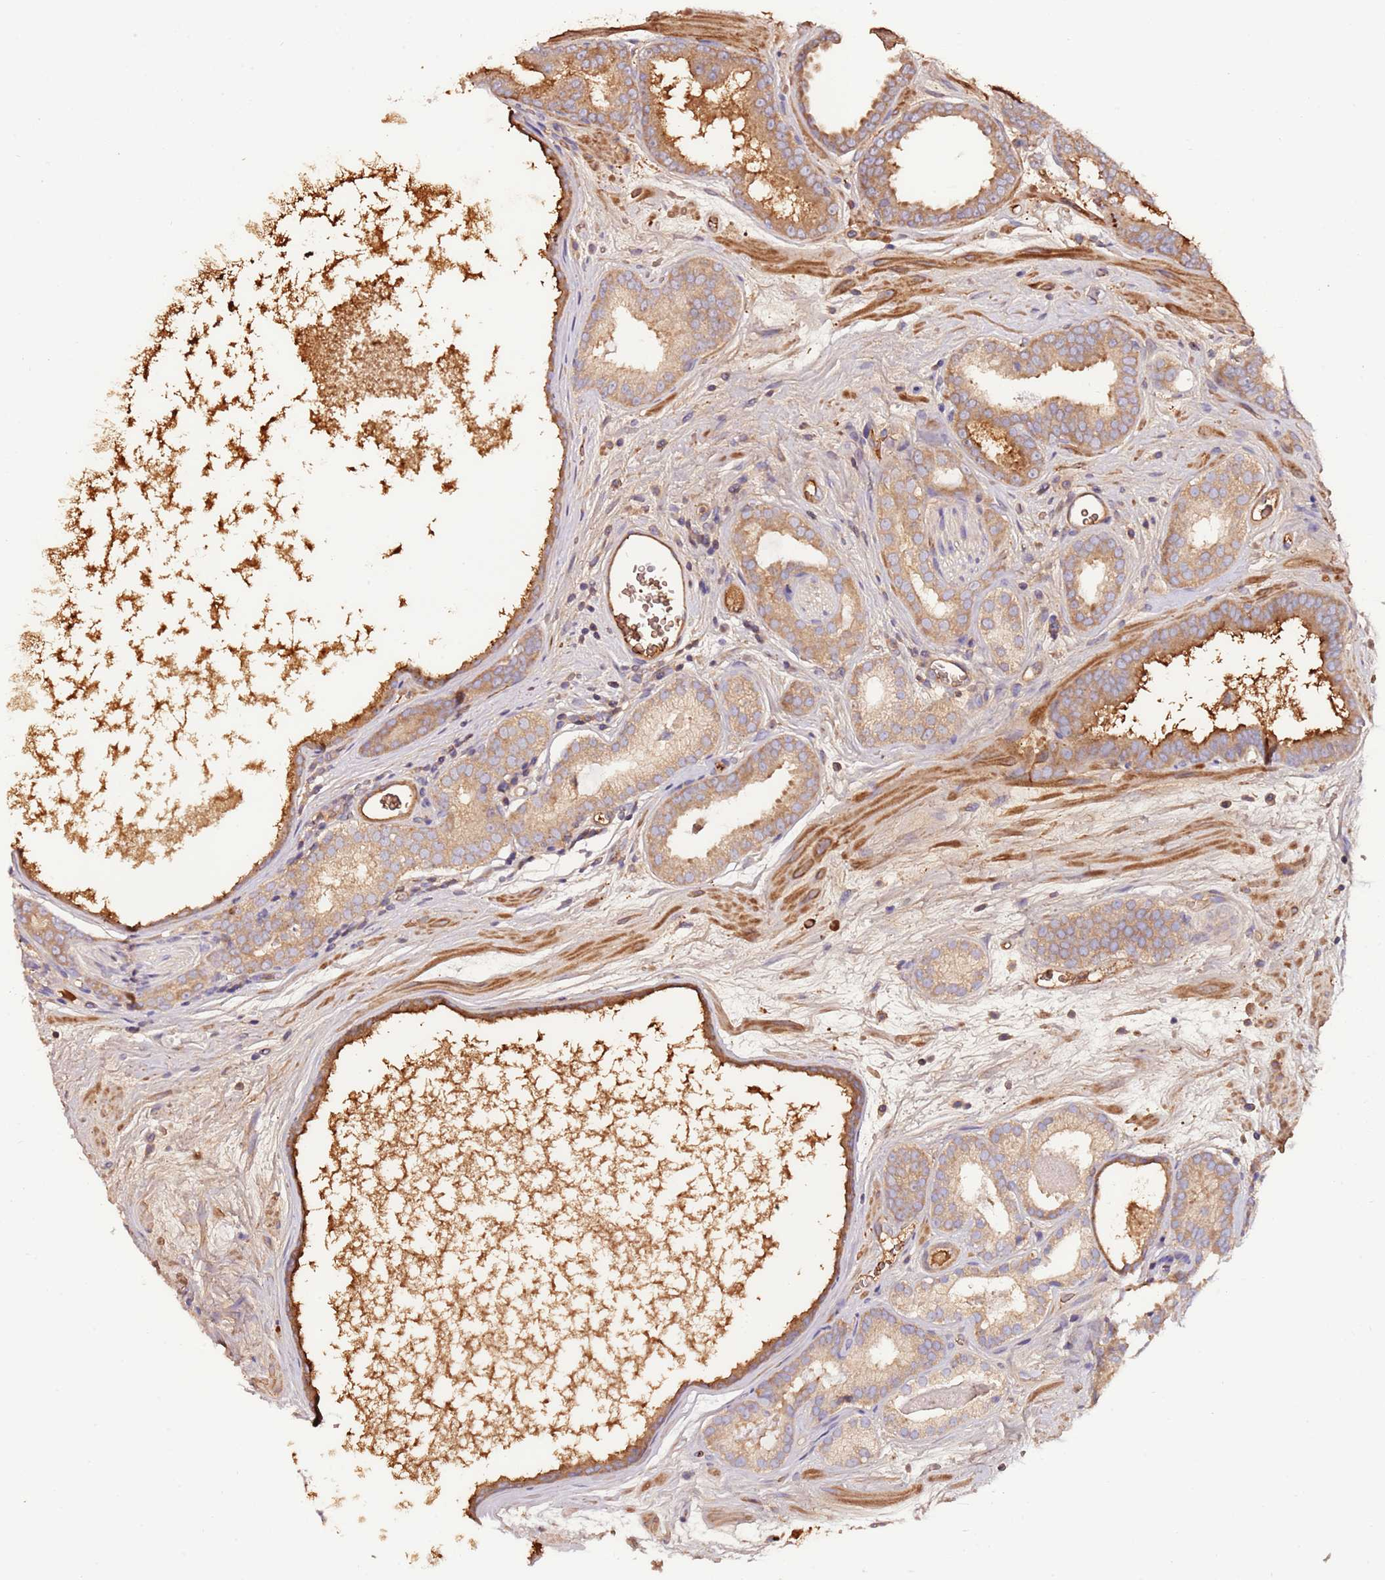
{"staining": {"intensity": "moderate", "quantity": ">75%", "location": "cytoplasmic/membranous"}, "tissue": "prostate cancer", "cell_type": "Tumor cells", "image_type": "cancer", "snomed": [{"axis": "morphology", "description": "Adenocarcinoma, High grade"}, {"axis": "topography", "description": "Prostate"}], "caption": "Moderate cytoplasmic/membranous positivity is identified in about >75% of tumor cells in prostate cancer. The staining is performed using DAB brown chromogen to label protein expression. The nuclei are counter-stained blue using hematoxylin.", "gene": "DENR", "patient": {"sex": "male", "age": 72}}